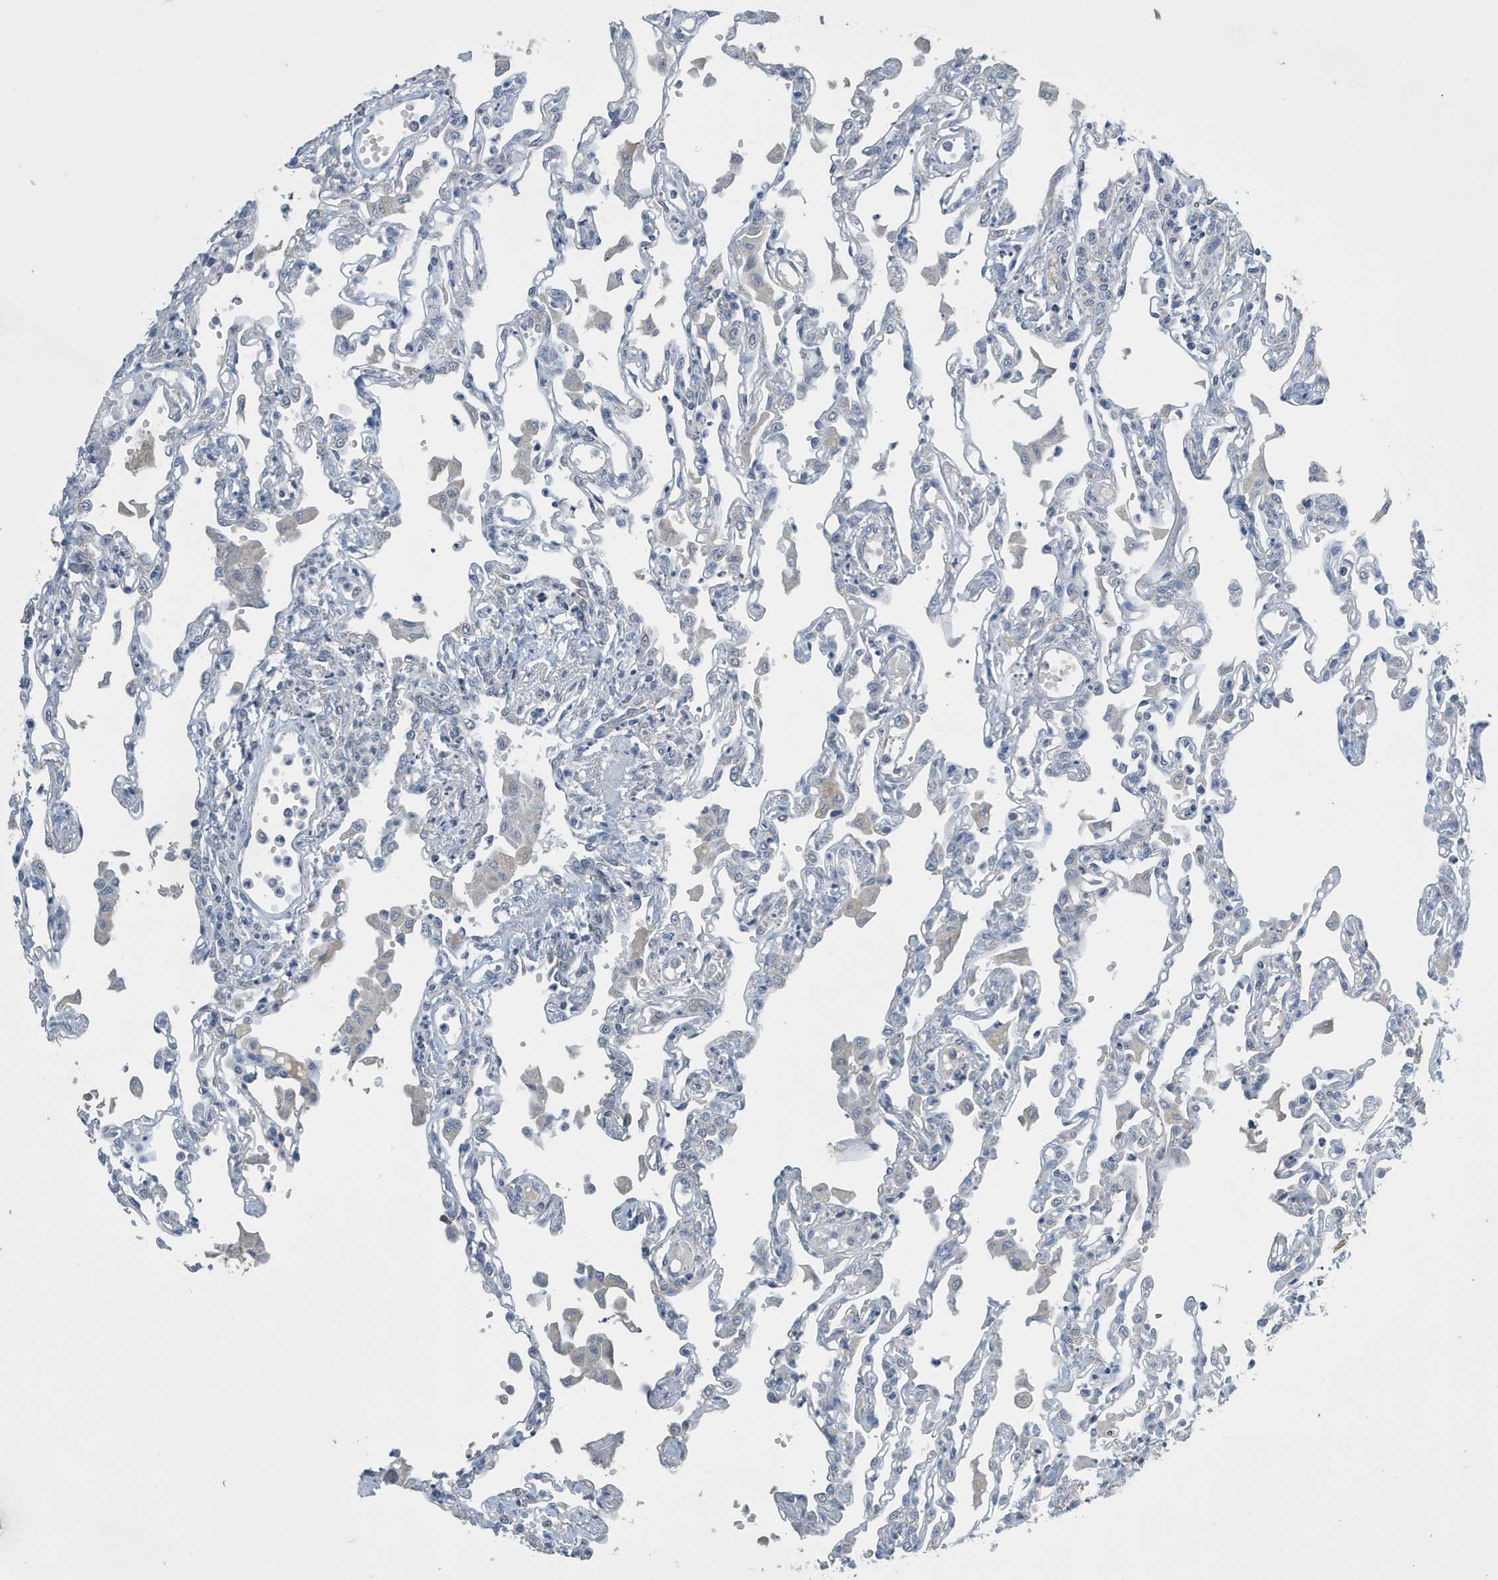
{"staining": {"intensity": "negative", "quantity": "none", "location": "none"}, "tissue": "lung", "cell_type": "Alveolar cells", "image_type": "normal", "snomed": [{"axis": "morphology", "description": "Normal tissue, NOS"}, {"axis": "topography", "description": "Bronchus"}, {"axis": "topography", "description": "Lung"}], "caption": "This is an IHC histopathology image of unremarkable lung. There is no expression in alveolar cells.", "gene": "UGT2B4", "patient": {"sex": "female", "age": 49}}